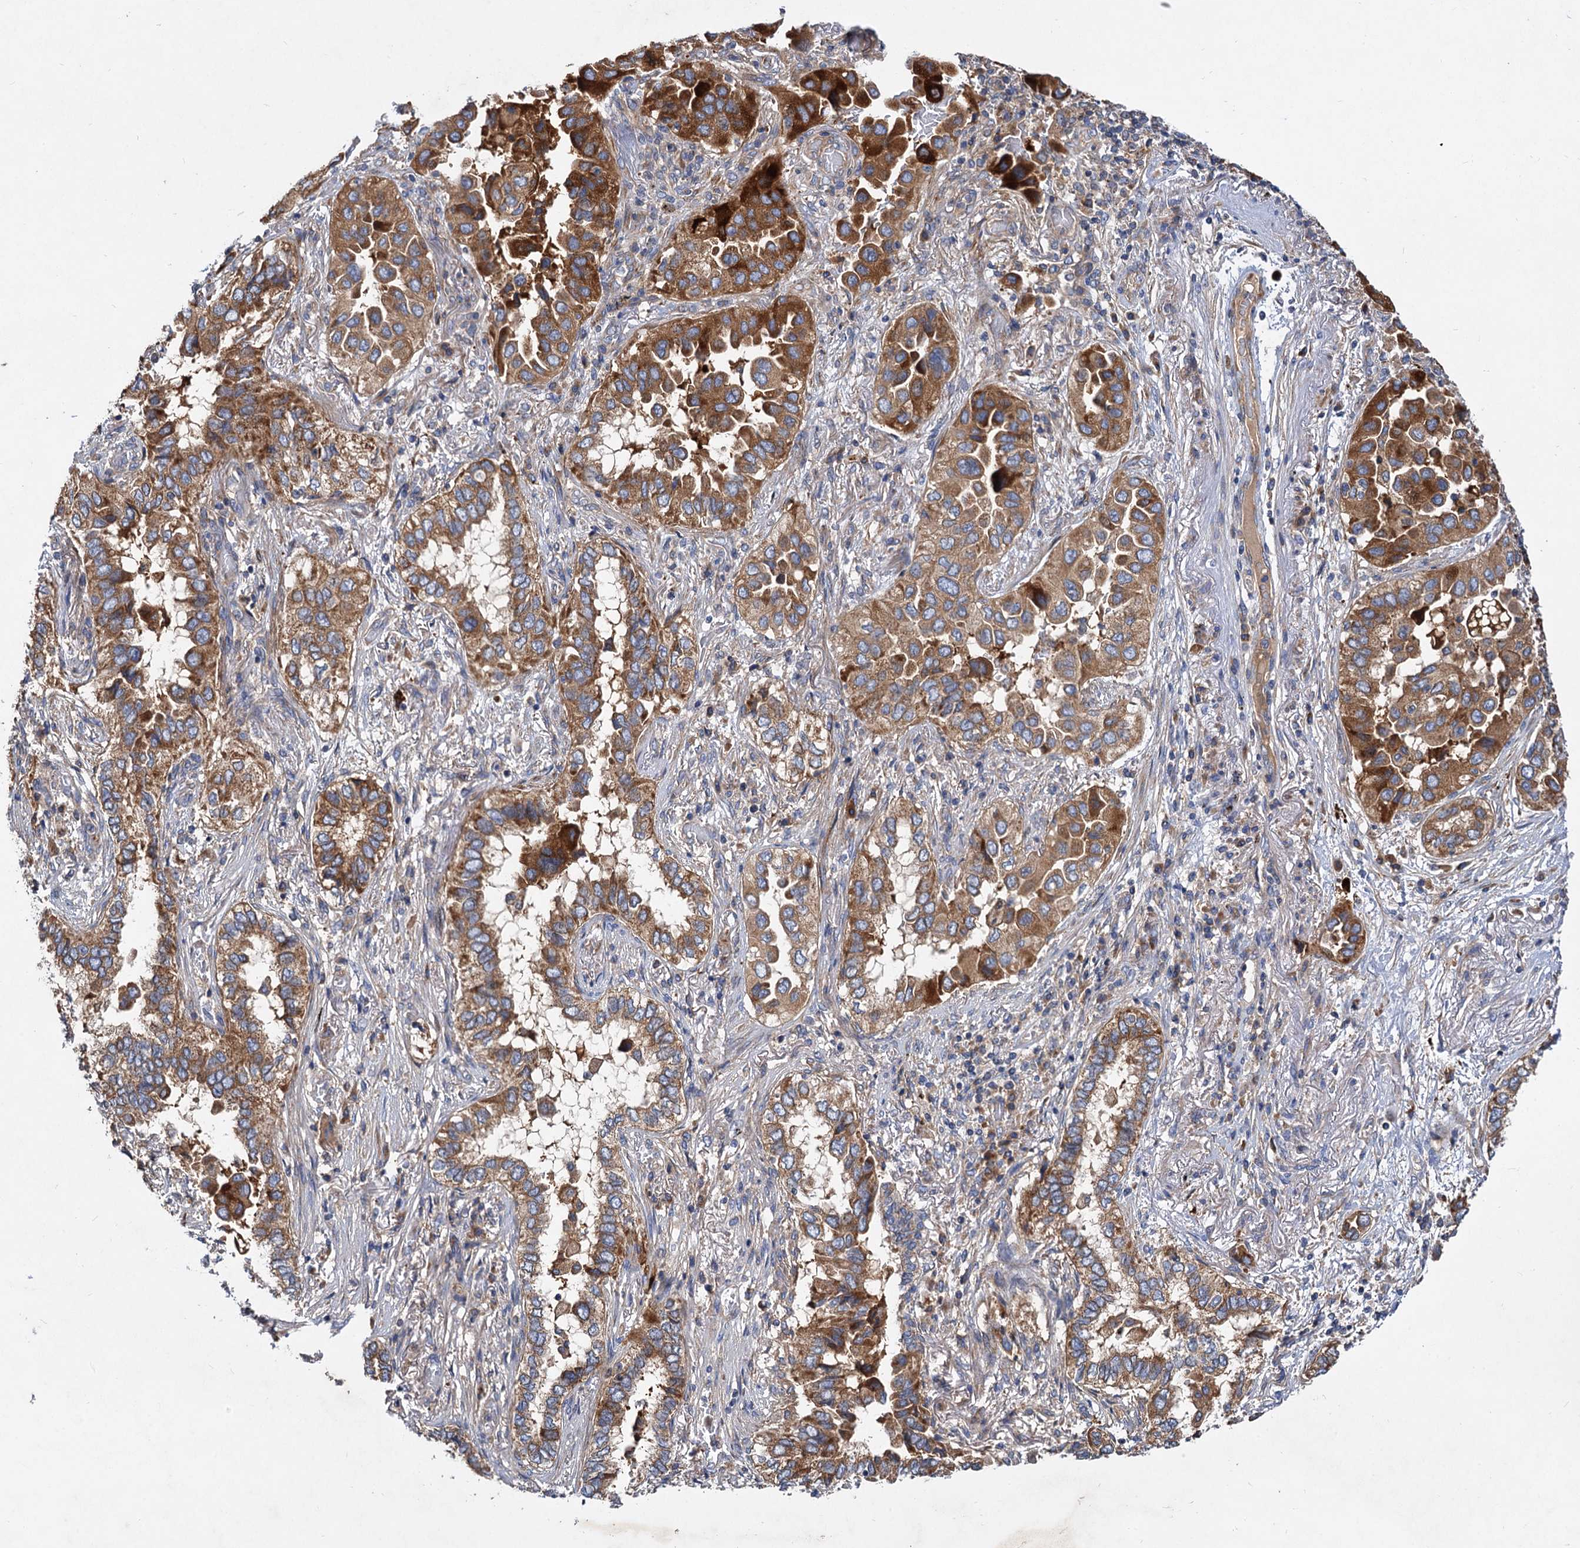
{"staining": {"intensity": "strong", "quantity": ">75%", "location": "cytoplasmic/membranous"}, "tissue": "lung cancer", "cell_type": "Tumor cells", "image_type": "cancer", "snomed": [{"axis": "morphology", "description": "Adenocarcinoma, NOS"}, {"axis": "topography", "description": "Lung"}], "caption": "Strong cytoplasmic/membranous protein staining is identified in approximately >75% of tumor cells in lung cancer. (IHC, brightfield microscopy, high magnification).", "gene": "ALKBH7", "patient": {"sex": "female", "age": 76}}